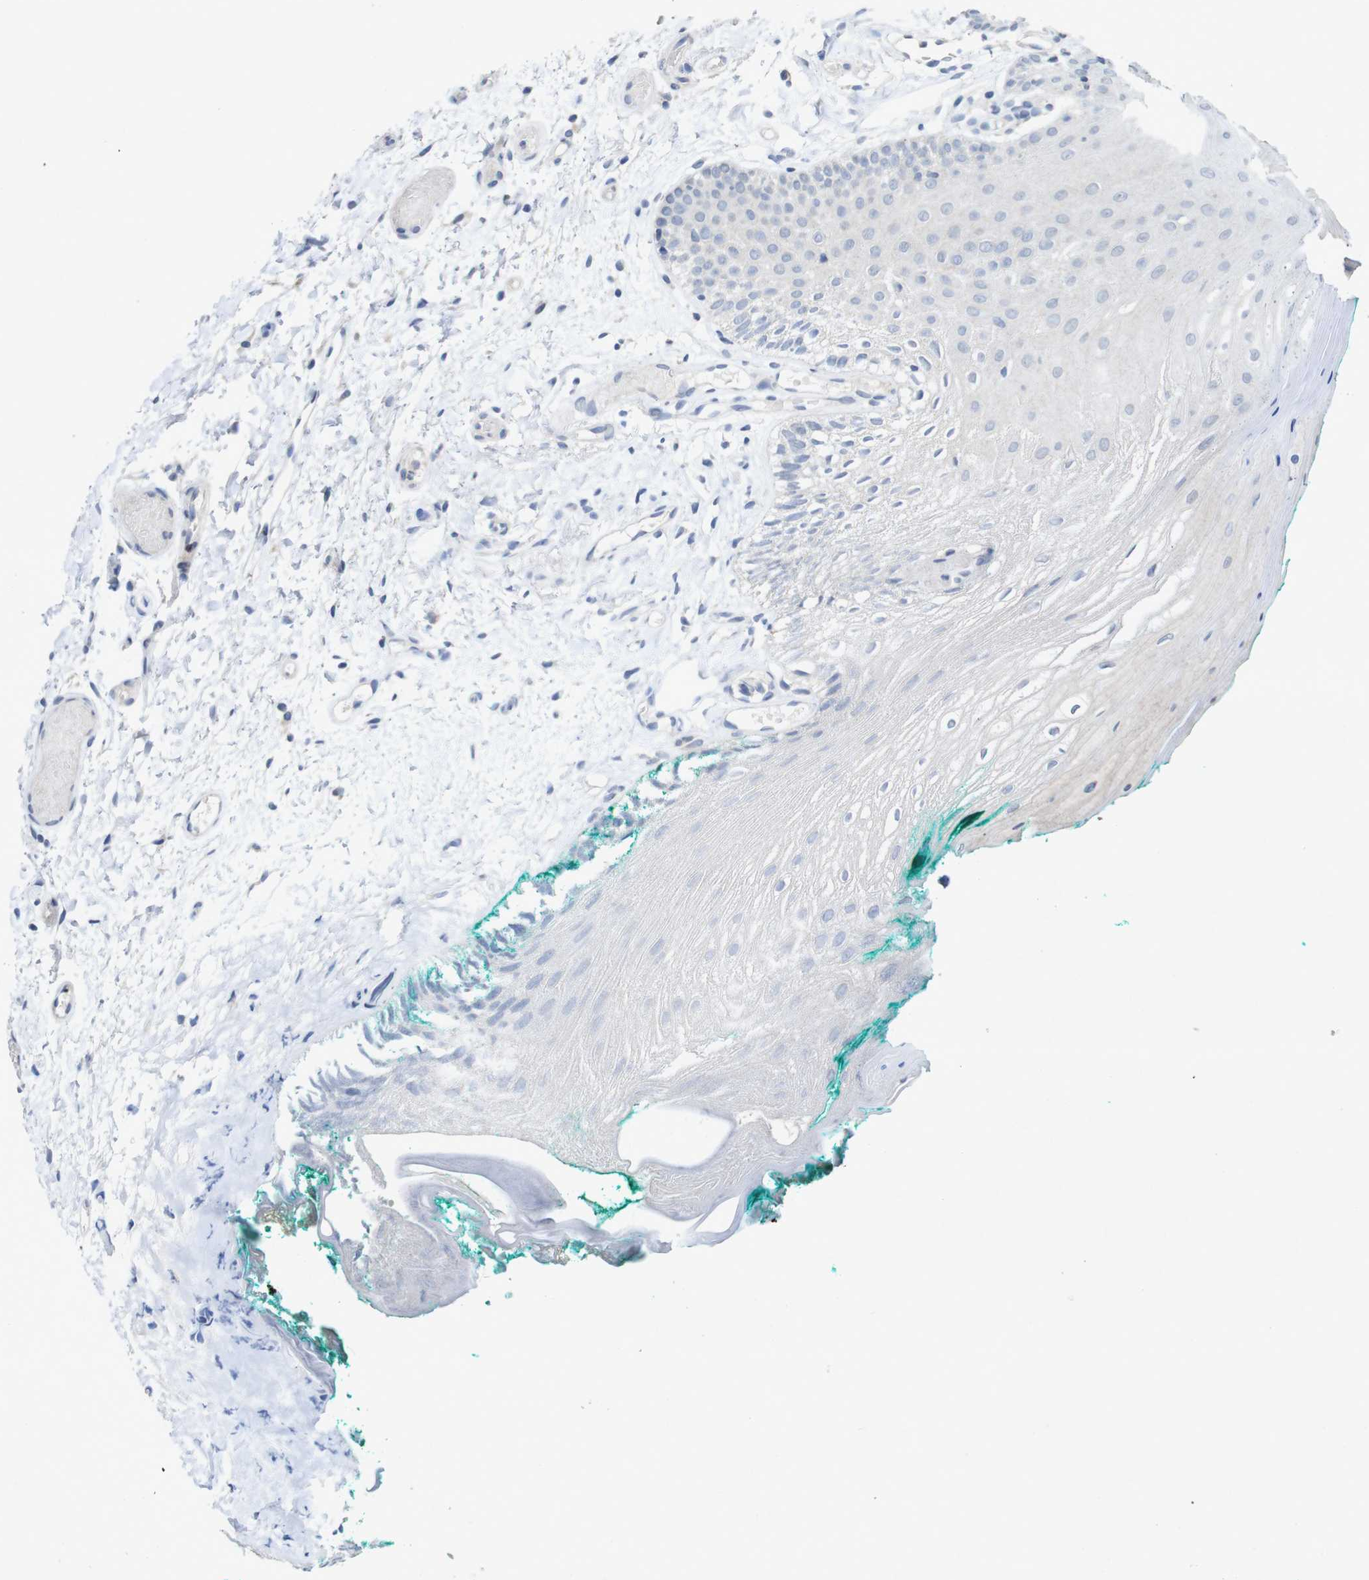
{"staining": {"intensity": "negative", "quantity": "none", "location": "none"}, "tissue": "oral mucosa", "cell_type": "Squamous epithelial cells", "image_type": "normal", "snomed": [{"axis": "morphology", "description": "Normal tissue, NOS"}, {"axis": "topography", "description": "Skeletal muscle"}, {"axis": "topography", "description": "Oral tissue"}], "caption": "Image shows no protein staining in squamous epithelial cells of unremarkable oral mucosa.", "gene": "SLAMF7", "patient": {"sex": "male", "age": 58}}